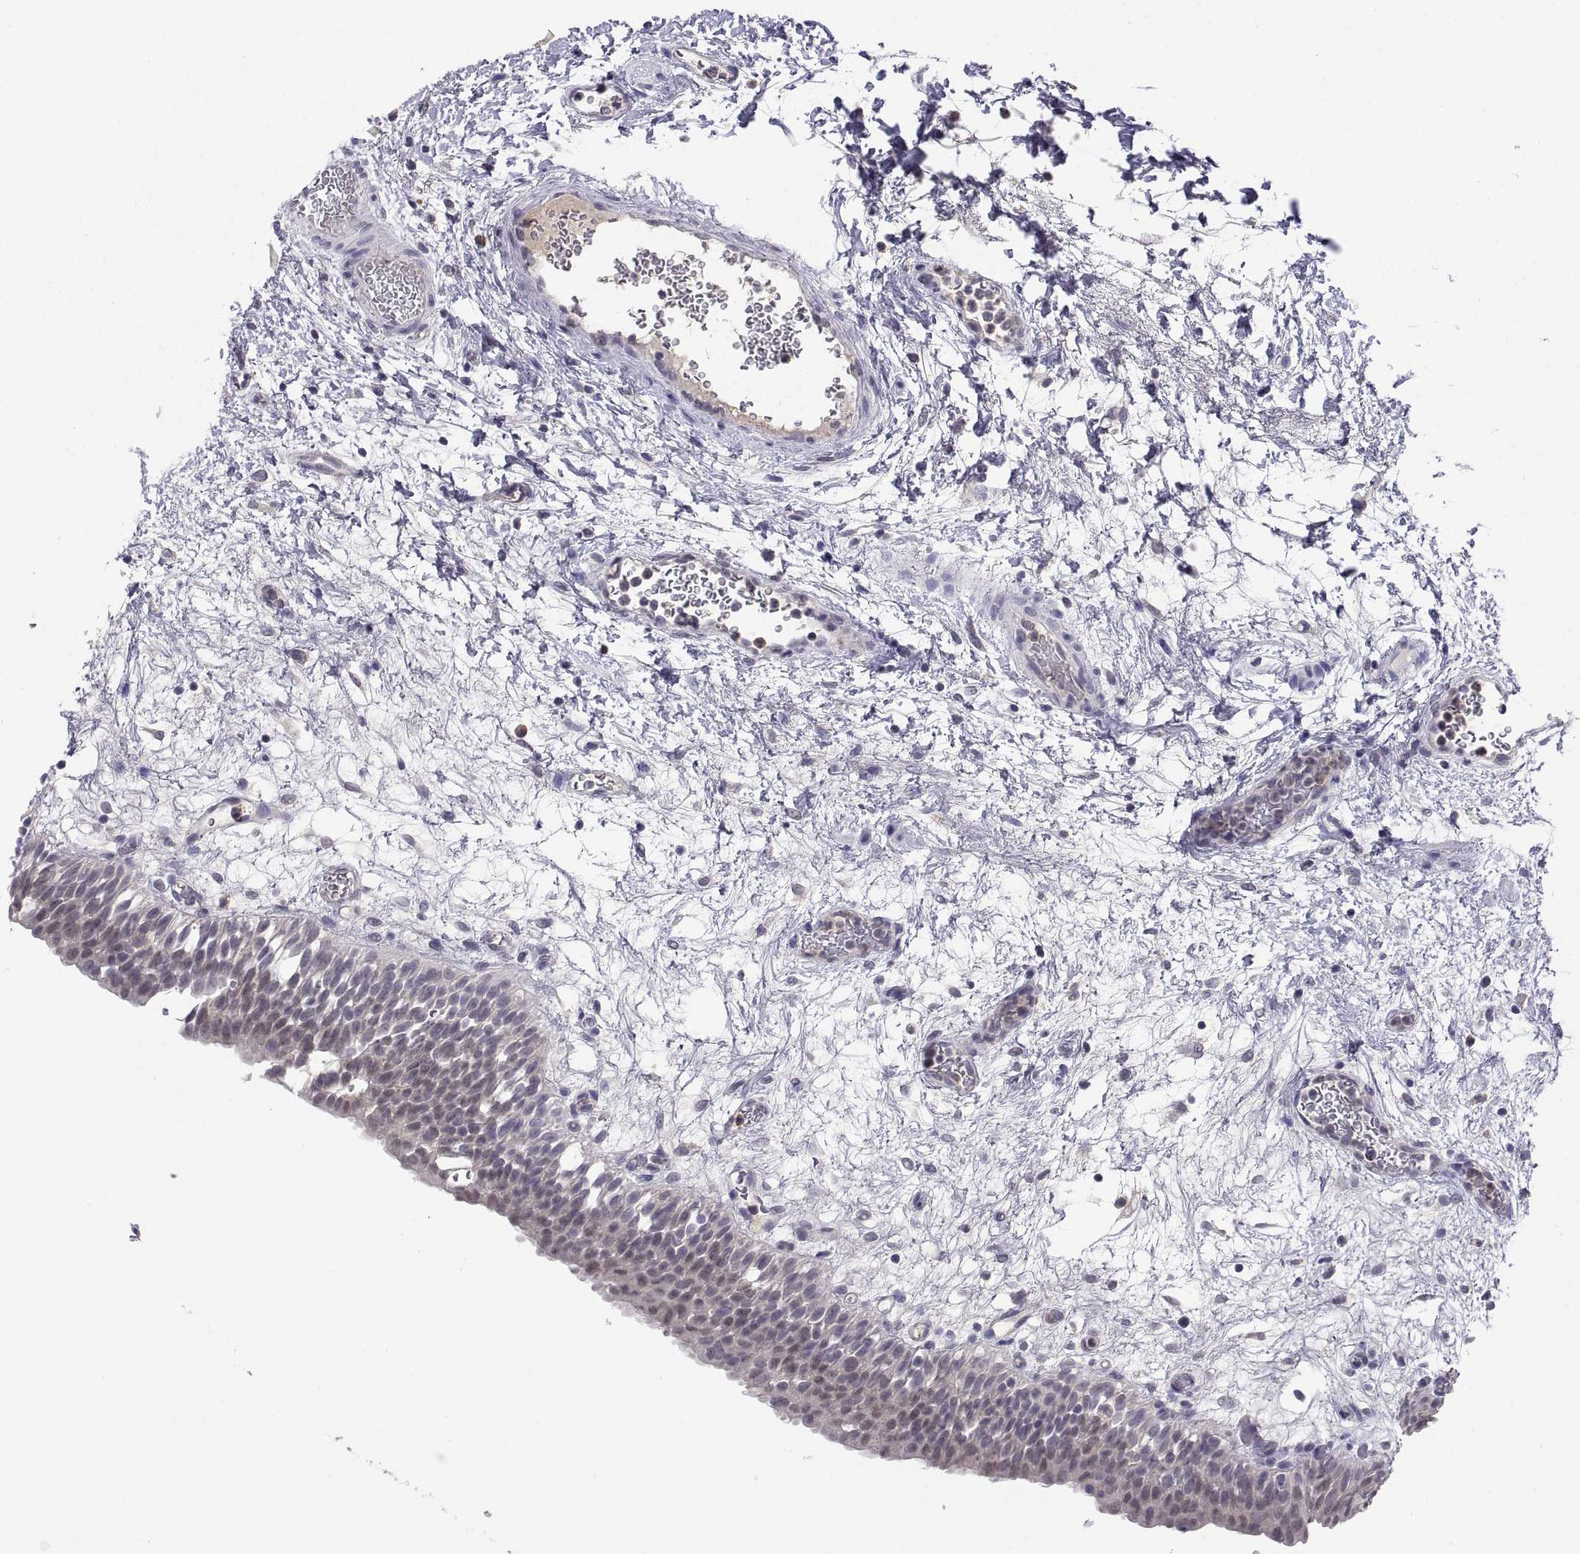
{"staining": {"intensity": "weak", "quantity": "<25%", "location": "nuclear"}, "tissue": "urinary bladder", "cell_type": "Urothelial cells", "image_type": "normal", "snomed": [{"axis": "morphology", "description": "Normal tissue, NOS"}, {"axis": "topography", "description": "Urinary bladder"}], "caption": "Normal urinary bladder was stained to show a protein in brown. There is no significant staining in urothelial cells. (Stains: DAB immunohistochemistry (IHC) with hematoxylin counter stain, Microscopy: brightfield microscopy at high magnification).", "gene": "PKP1", "patient": {"sex": "male", "age": 76}}